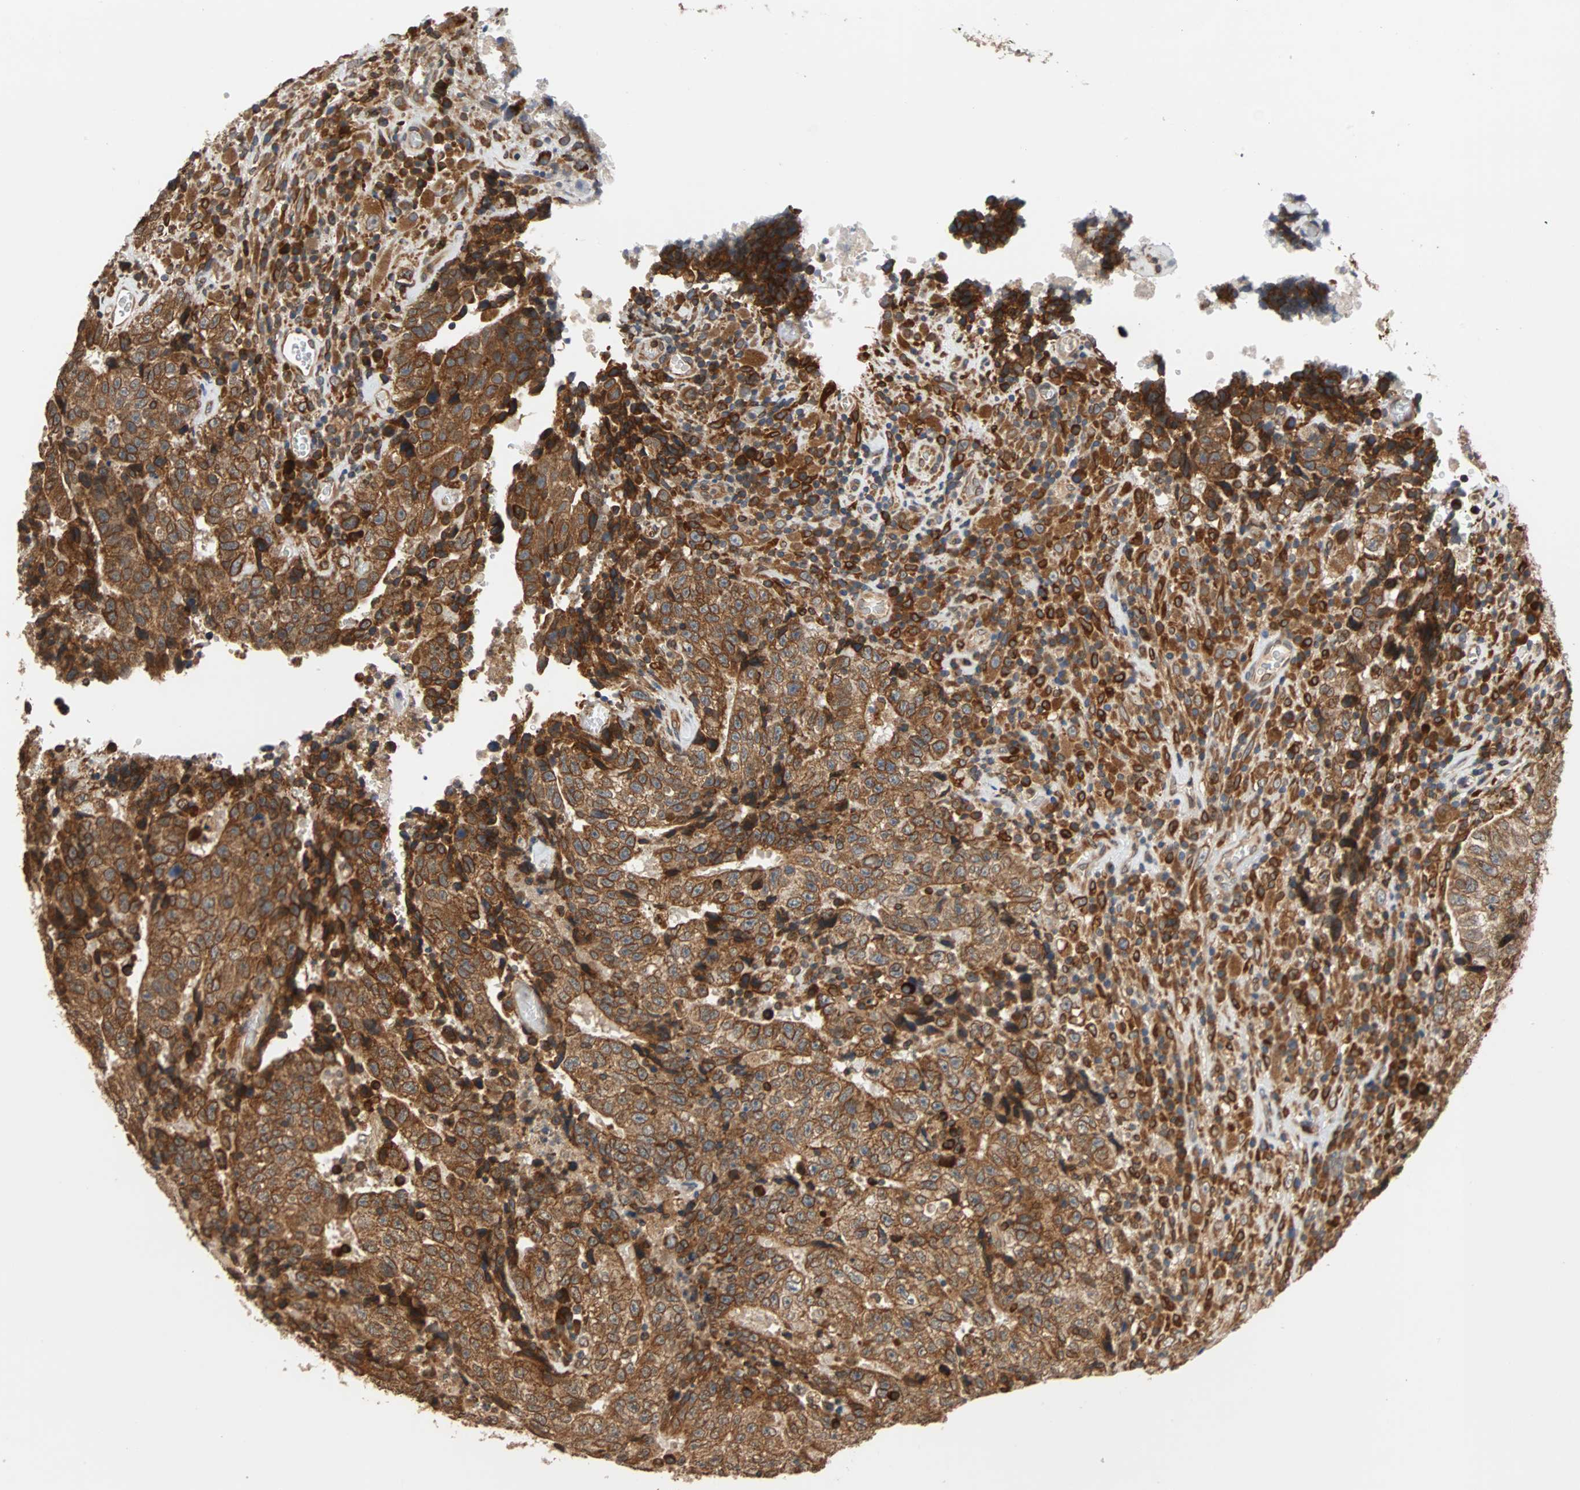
{"staining": {"intensity": "strong", "quantity": ">75%", "location": "cytoplasmic/membranous"}, "tissue": "testis cancer", "cell_type": "Tumor cells", "image_type": "cancer", "snomed": [{"axis": "morphology", "description": "Necrosis, NOS"}, {"axis": "morphology", "description": "Carcinoma, Embryonal, NOS"}, {"axis": "topography", "description": "Testis"}], "caption": "Tumor cells demonstrate strong cytoplasmic/membranous staining in about >75% of cells in embryonal carcinoma (testis).", "gene": "AUP1", "patient": {"sex": "male", "age": 19}}